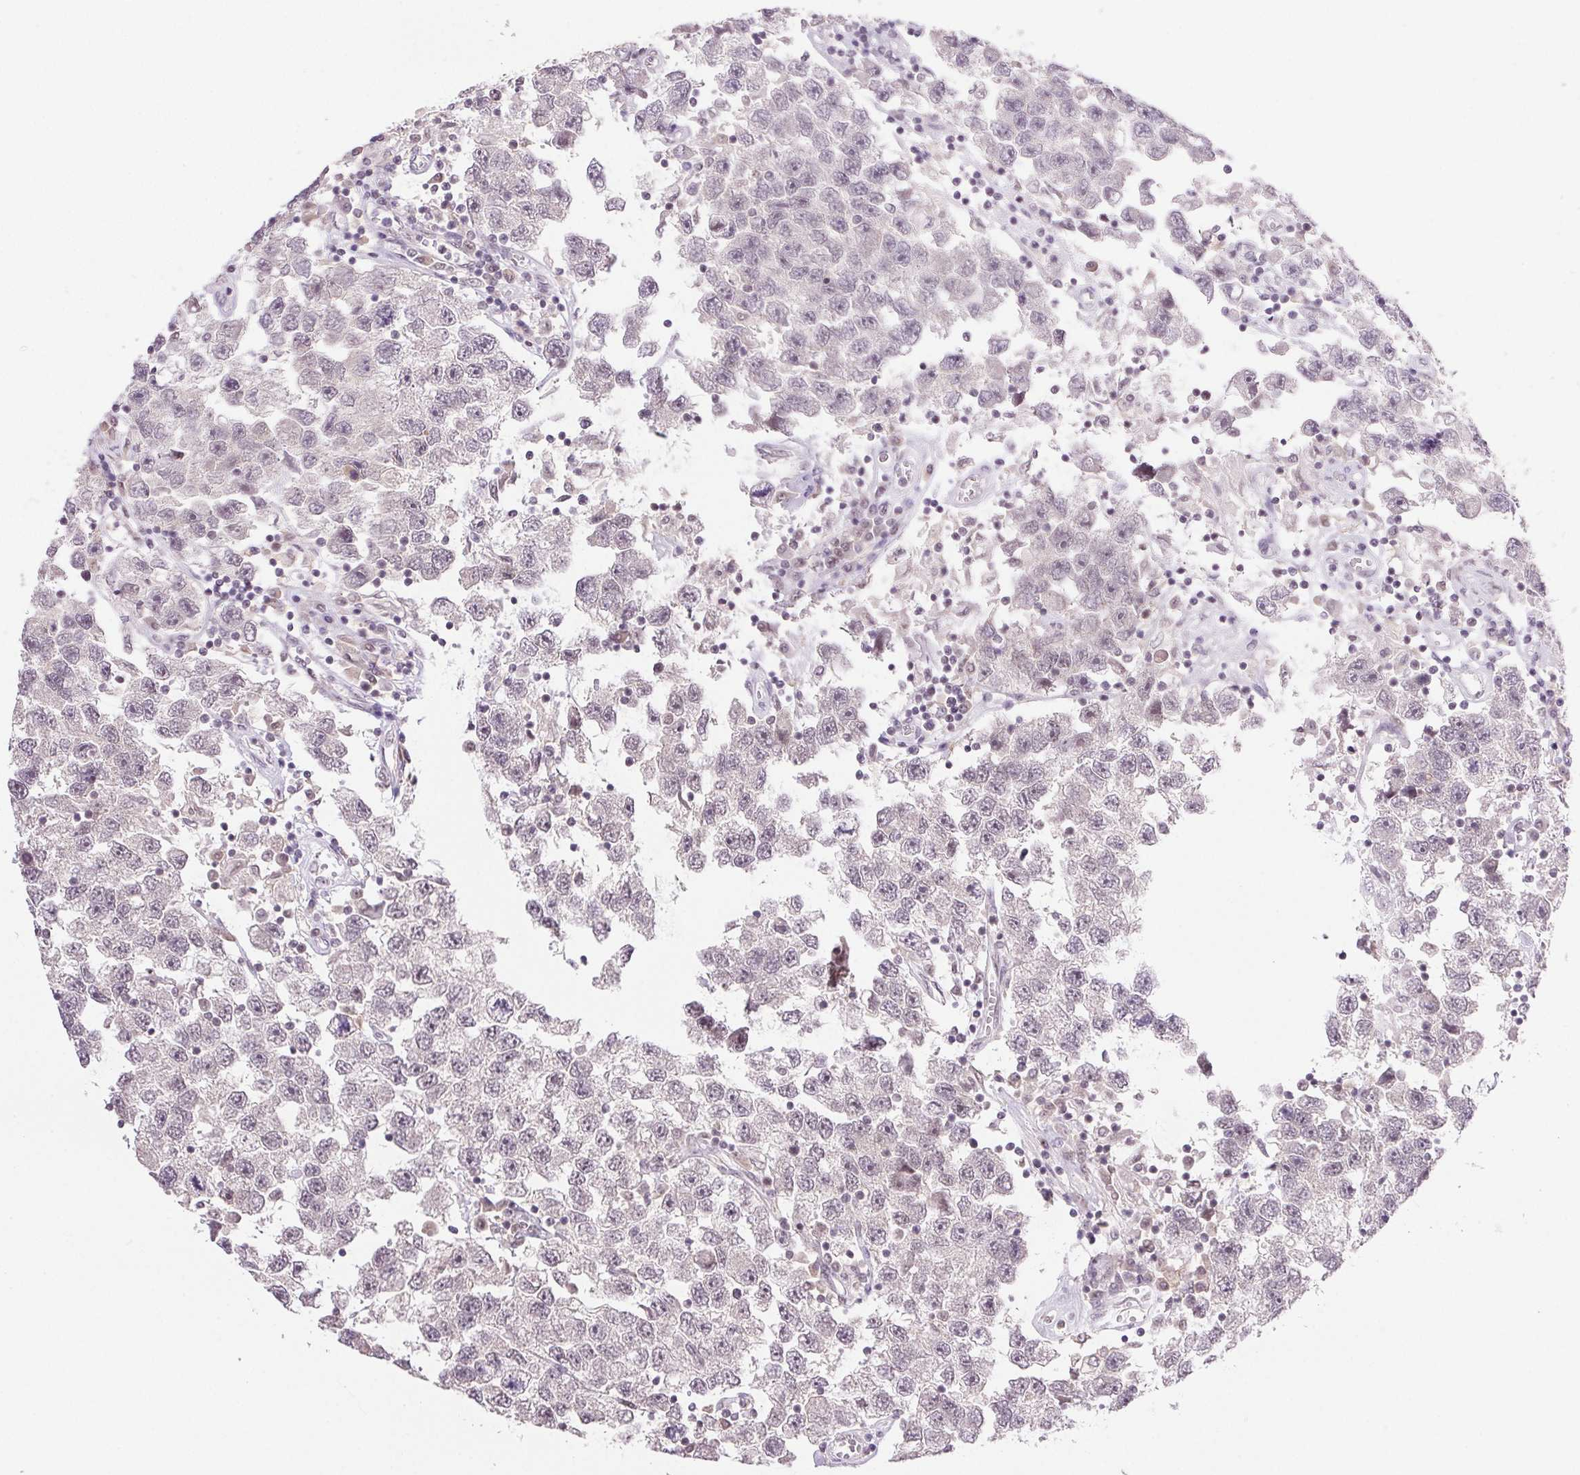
{"staining": {"intensity": "negative", "quantity": "none", "location": "none"}, "tissue": "testis cancer", "cell_type": "Tumor cells", "image_type": "cancer", "snomed": [{"axis": "morphology", "description": "Seminoma, NOS"}, {"axis": "topography", "description": "Testis"}], "caption": "Testis cancer (seminoma) was stained to show a protein in brown. There is no significant staining in tumor cells.", "gene": "PRPF18", "patient": {"sex": "male", "age": 26}}